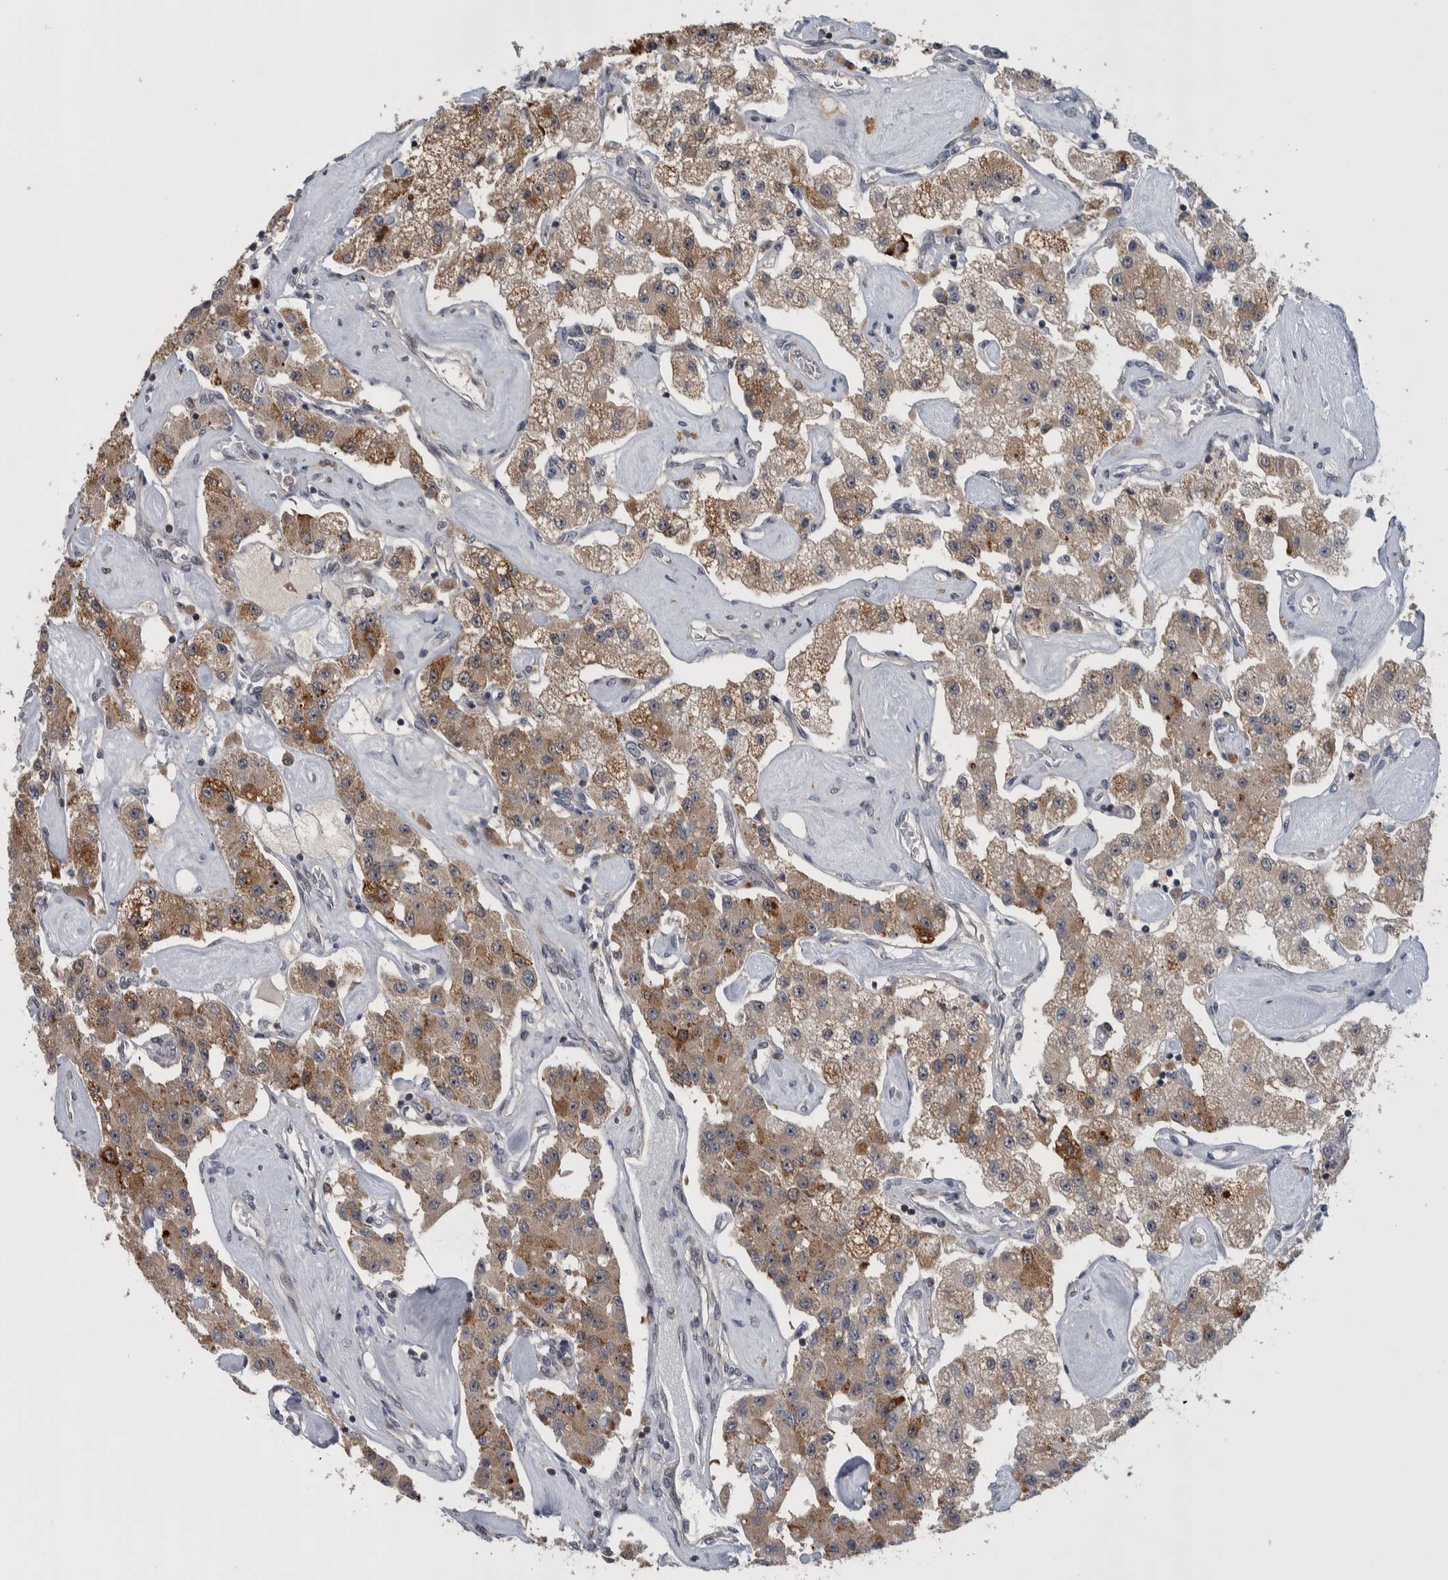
{"staining": {"intensity": "moderate", "quantity": "25%-75%", "location": "cytoplasmic/membranous"}, "tissue": "carcinoid", "cell_type": "Tumor cells", "image_type": "cancer", "snomed": [{"axis": "morphology", "description": "Carcinoid, malignant, NOS"}, {"axis": "topography", "description": "Pancreas"}], "caption": "Immunohistochemistry (DAB (3,3'-diaminobenzidine)) staining of human carcinoid (malignant) reveals moderate cytoplasmic/membranous protein expression in about 25%-75% of tumor cells.", "gene": "PRRG4", "patient": {"sex": "male", "age": 41}}